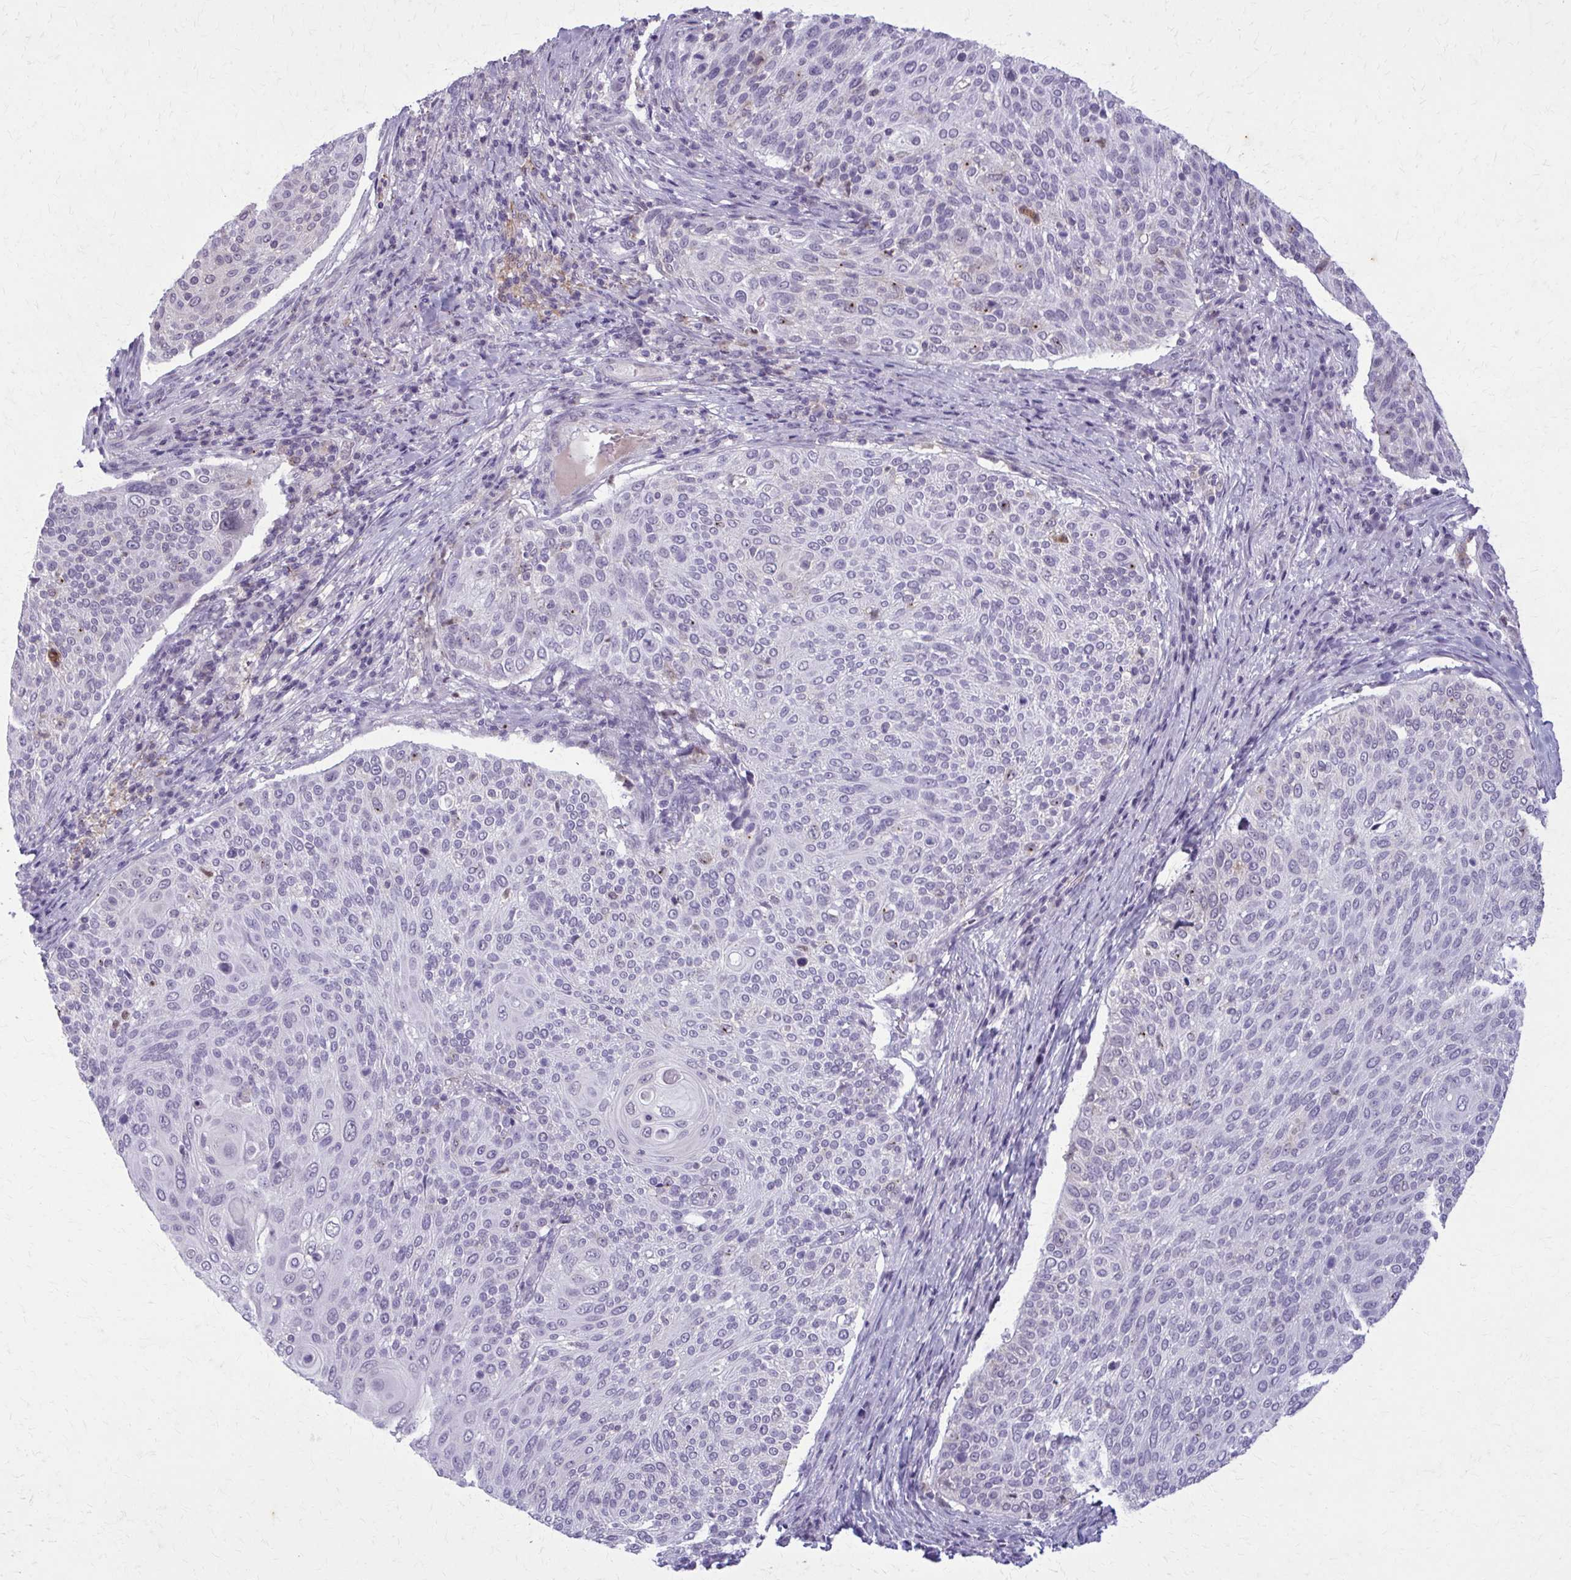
{"staining": {"intensity": "negative", "quantity": "none", "location": "none"}, "tissue": "cervical cancer", "cell_type": "Tumor cells", "image_type": "cancer", "snomed": [{"axis": "morphology", "description": "Squamous cell carcinoma, NOS"}, {"axis": "topography", "description": "Cervix"}], "caption": "An immunohistochemistry (IHC) micrograph of cervical cancer is shown. There is no staining in tumor cells of cervical cancer. Nuclei are stained in blue.", "gene": "CARD9", "patient": {"sex": "female", "age": 31}}